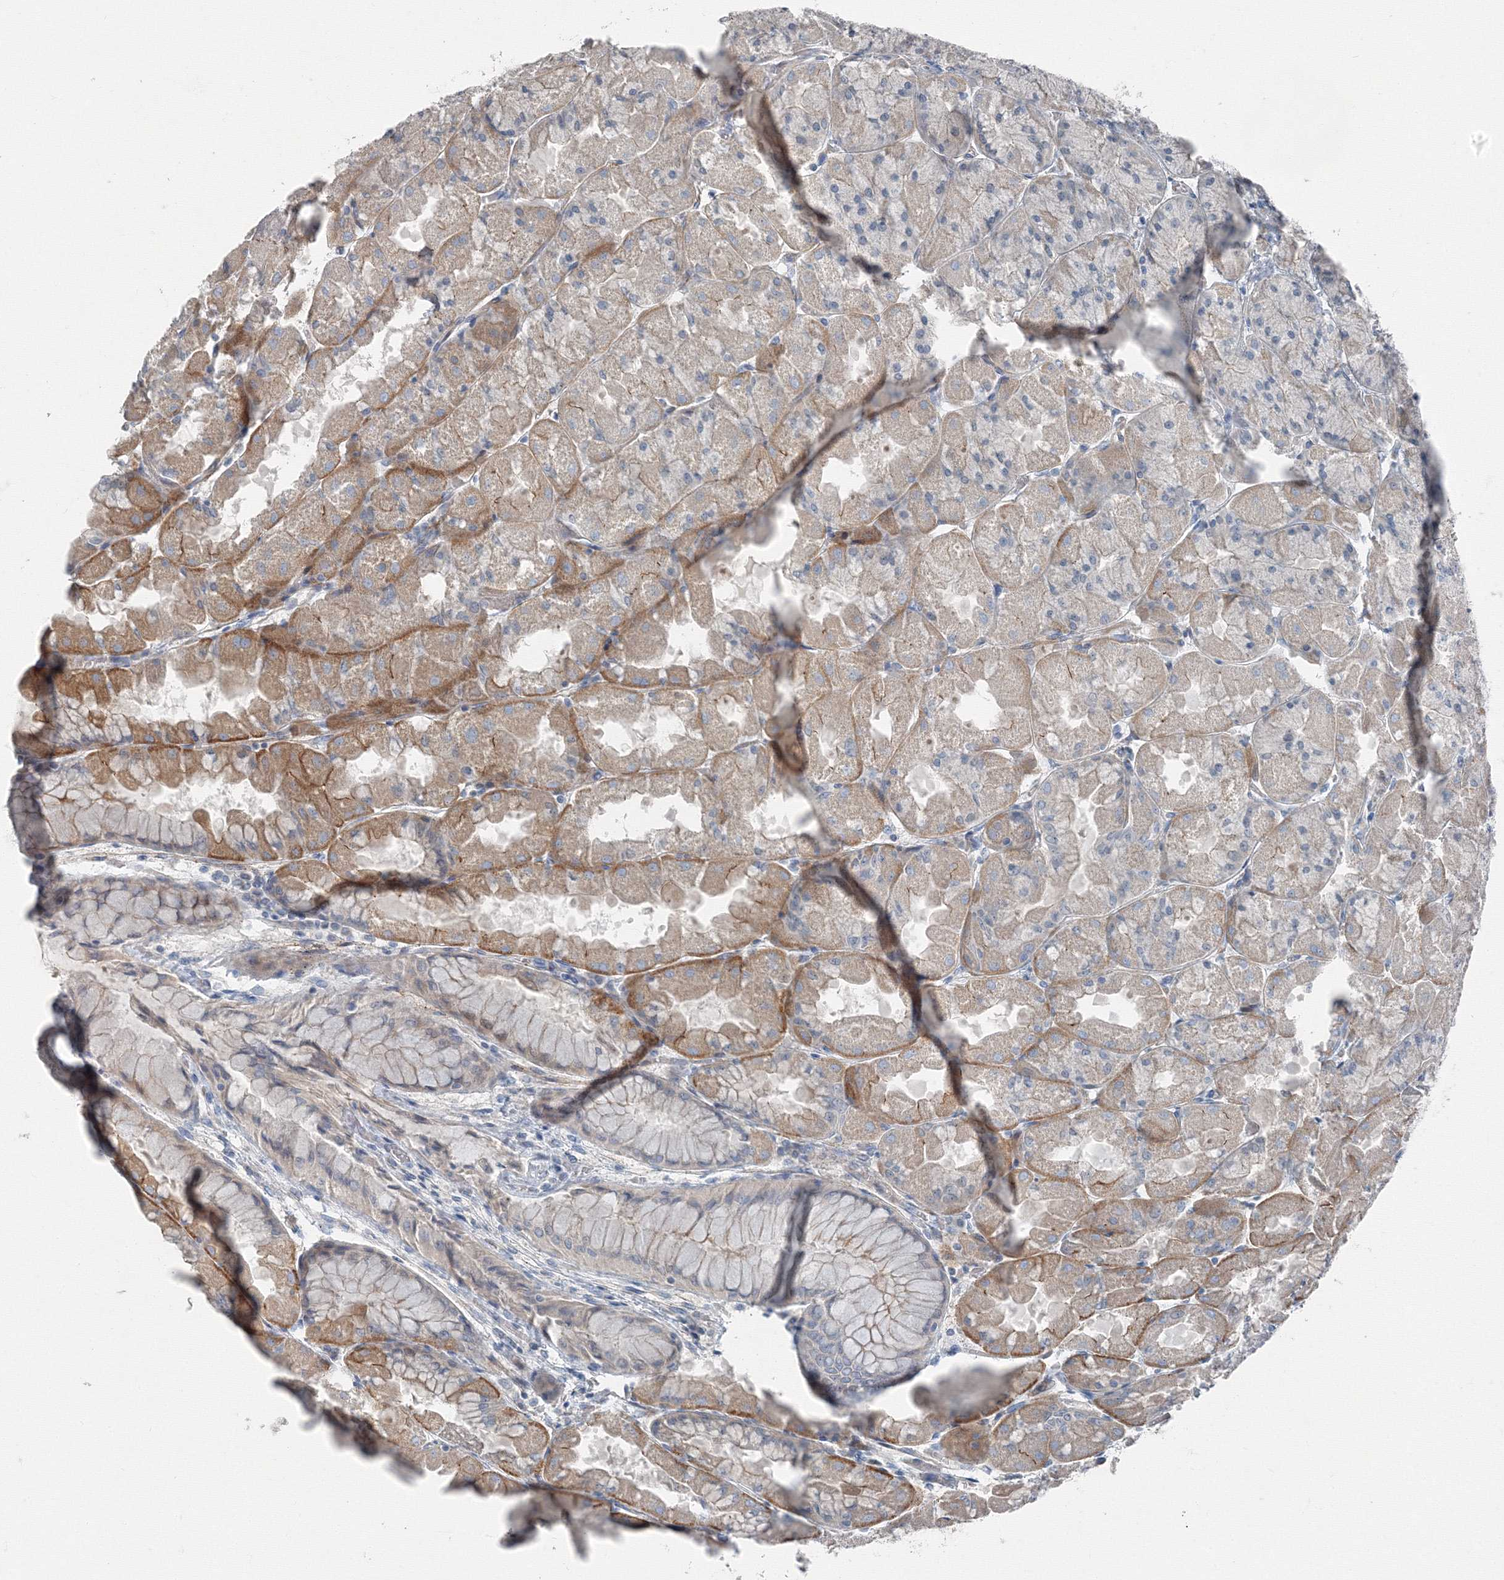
{"staining": {"intensity": "moderate", "quantity": "25%-75%", "location": "cytoplasmic/membranous"}, "tissue": "stomach", "cell_type": "Glandular cells", "image_type": "normal", "snomed": [{"axis": "morphology", "description": "Normal tissue, NOS"}, {"axis": "topography", "description": "Stomach"}], "caption": "IHC of benign human stomach exhibits medium levels of moderate cytoplasmic/membranous positivity in approximately 25%-75% of glandular cells.", "gene": "AASDH", "patient": {"sex": "female", "age": 61}}